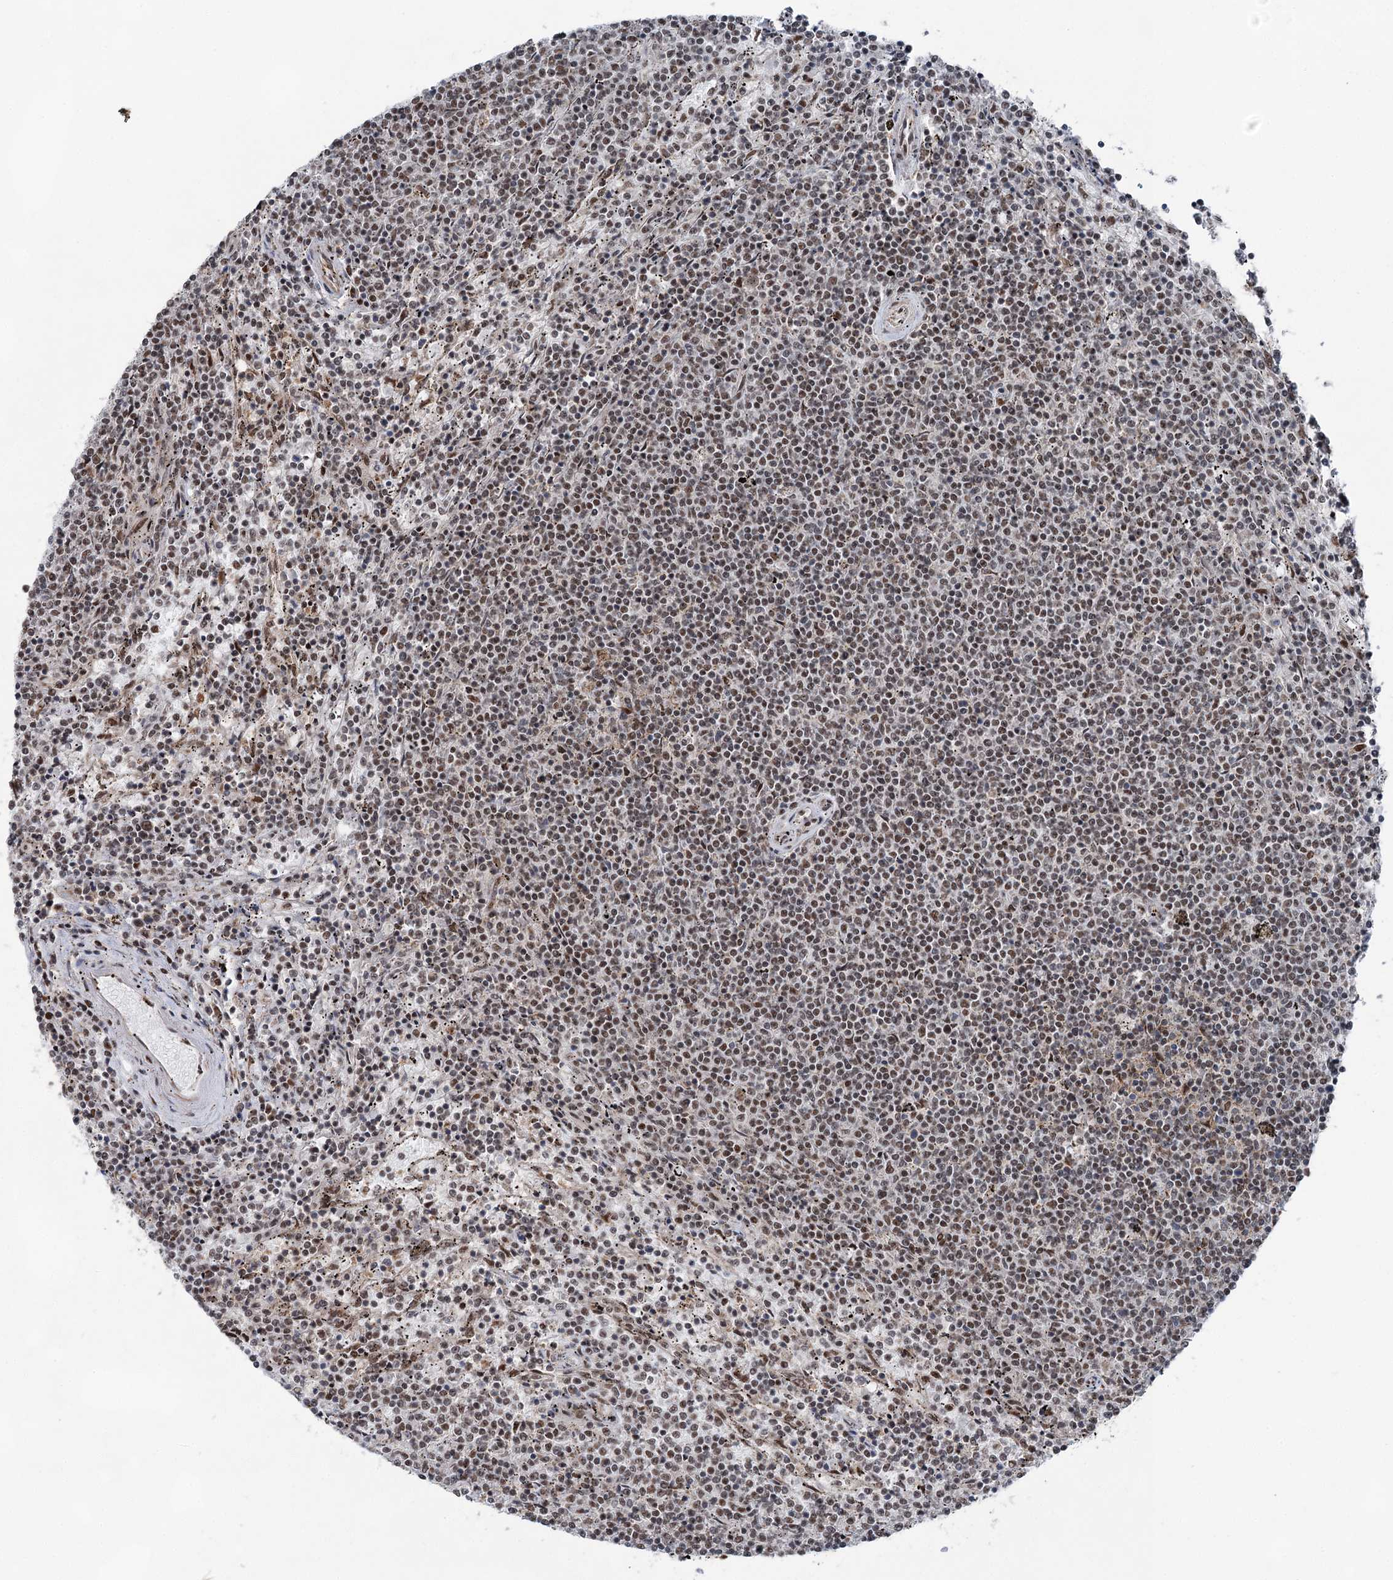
{"staining": {"intensity": "weak", "quantity": "25%-75%", "location": "nuclear"}, "tissue": "lymphoma", "cell_type": "Tumor cells", "image_type": "cancer", "snomed": [{"axis": "morphology", "description": "Malignant lymphoma, non-Hodgkin's type, Low grade"}, {"axis": "topography", "description": "Spleen"}], "caption": "High-magnification brightfield microscopy of malignant lymphoma, non-Hodgkin's type (low-grade) stained with DAB (3,3'-diaminobenzidine) (brown) and counterstained with hematoxylin (blue). tumor cells exhibit weak nuclear positivity is identified in about25%-75% of cells. Using DAB (brown) and hematoxylin (blue) stains, captured at high magnification using brightfield microscopy.", "gene": "ZCCHC8", "patient": {"sex": "female", "age": 50}}